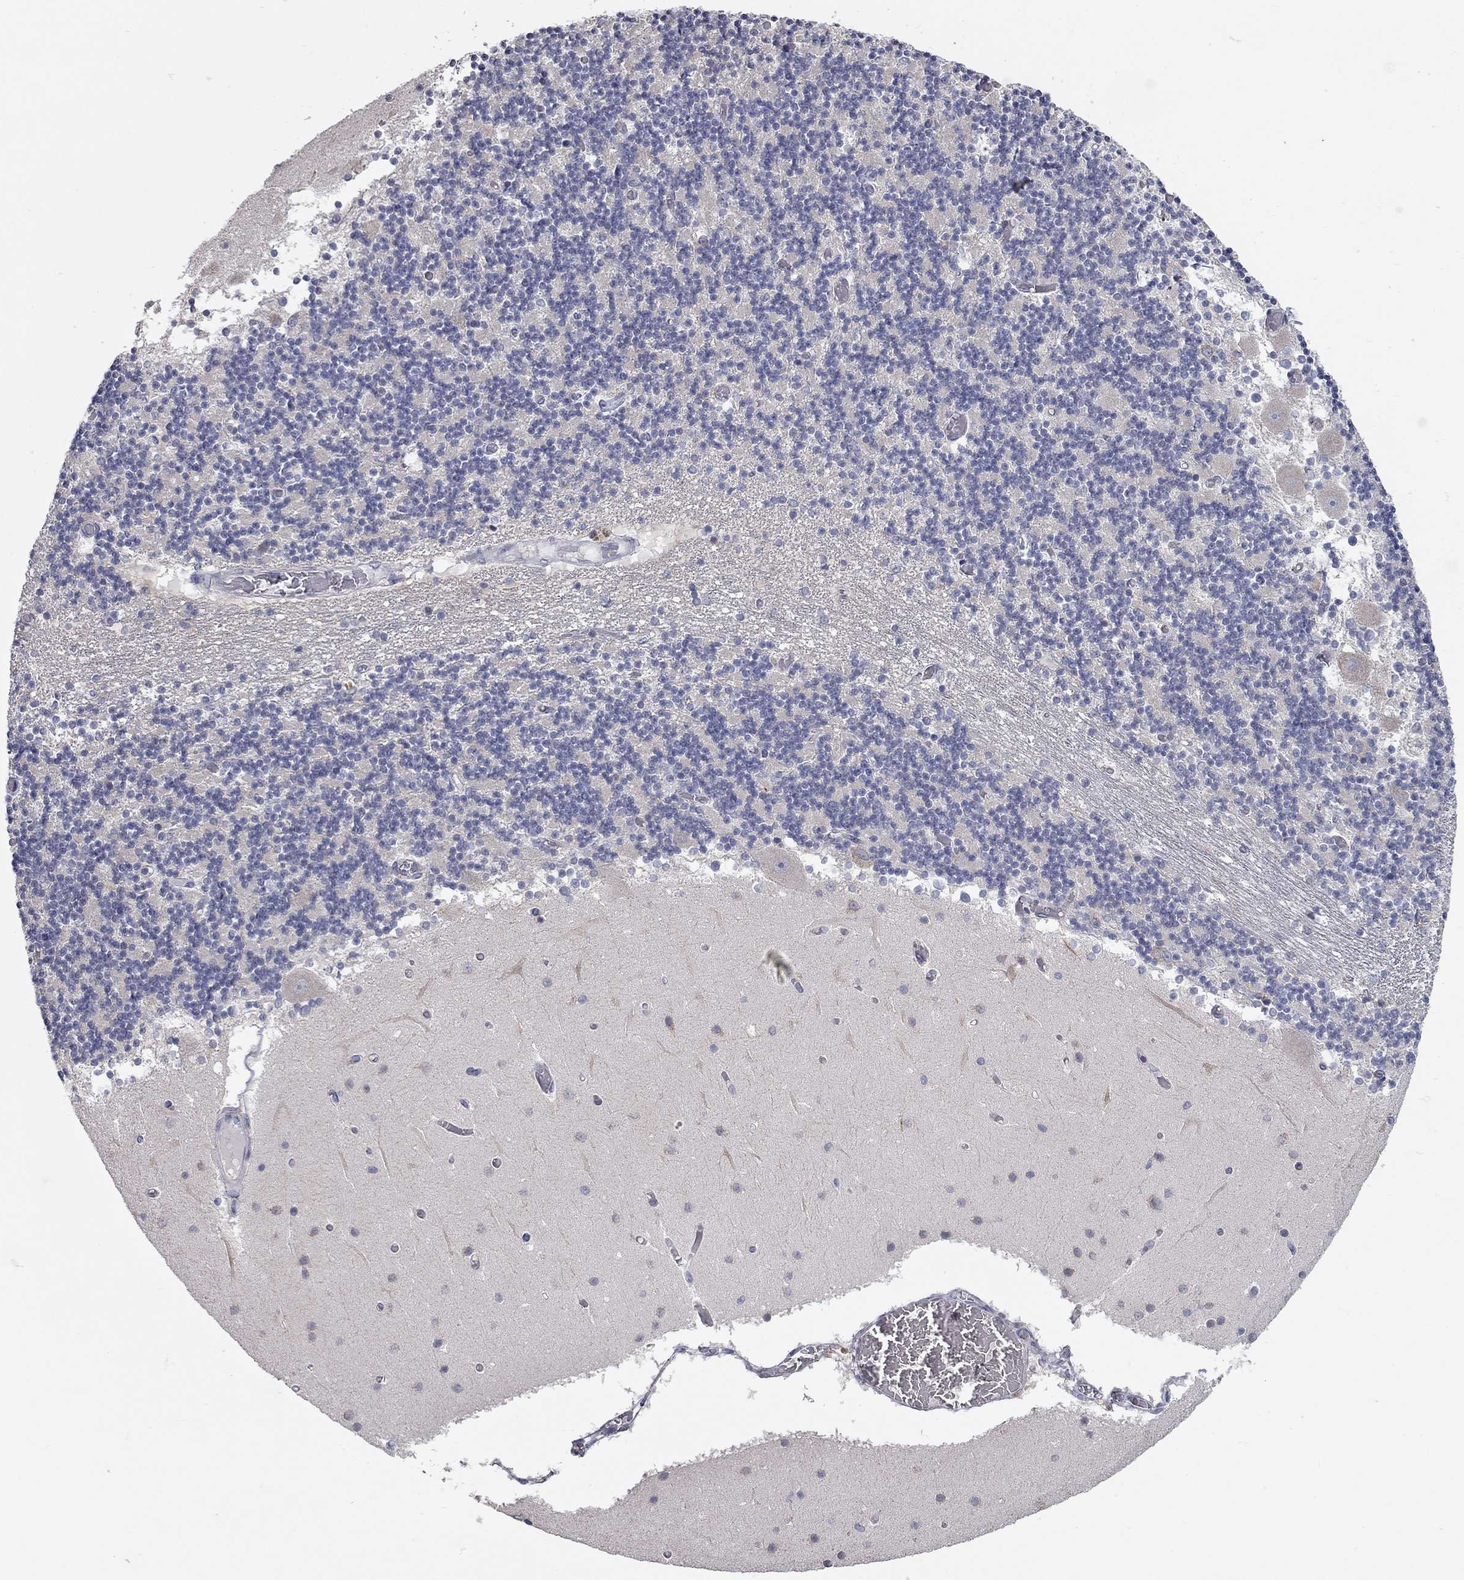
{"staining": {"intensity": "negative", "quantity": "none", "location": "none"}, "tissue": "cerebellum", "cell_type": "Cells in granular layer", "image_type": "normal", "snomed": [{"axis": "morphology", "description": "Normal tissue, NOS"}, {"axis": "topography", "description": "Cerebellum"}], "caption": "Immunohistochemistry of benign cerebellum reveals no staining in cells in granular layer.", "gene": "XAGE2", "patient": {"sex": "female", "age": 28}}